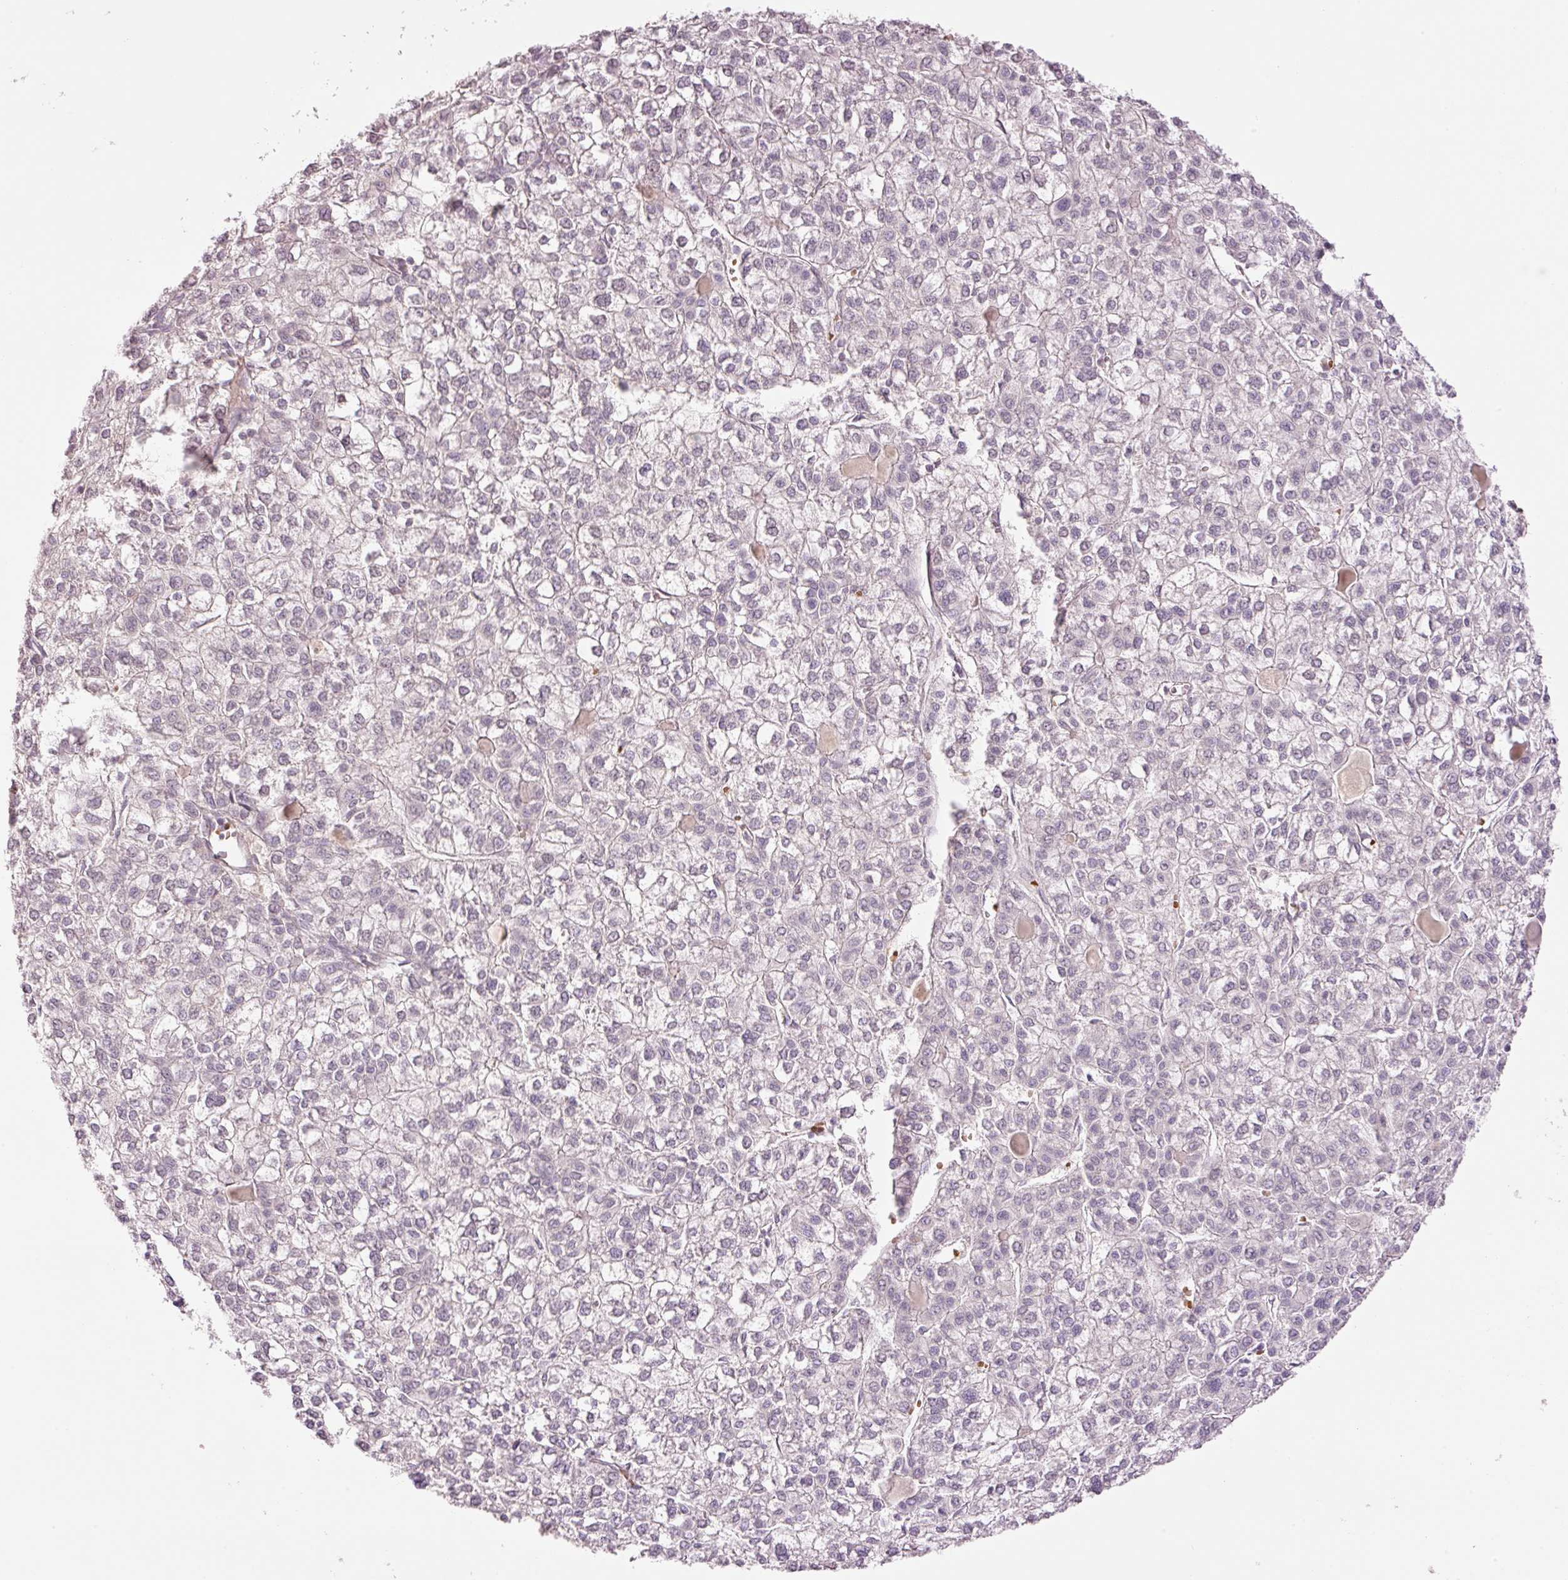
{"staining": {"intensity": "negative", "quantity": "none", "location": "none"}, "tissue": "liver cancer", "cell_type": "Tumor cells", "image_type": "cancer", "snomed": [{"axis": "morphology", "description": "Carcinoma, Hepatocellular, NOS"}, {"axis": "topography", "description": "Liver"}], "caption": "Human liver hepatocellular carcinoma stained for a protein using immunohistochemistry (IHC) demonstrates no positivity in tumor cells.", "gene": "LY6G6D", "patient": {"sex": "female", "age": 43}}